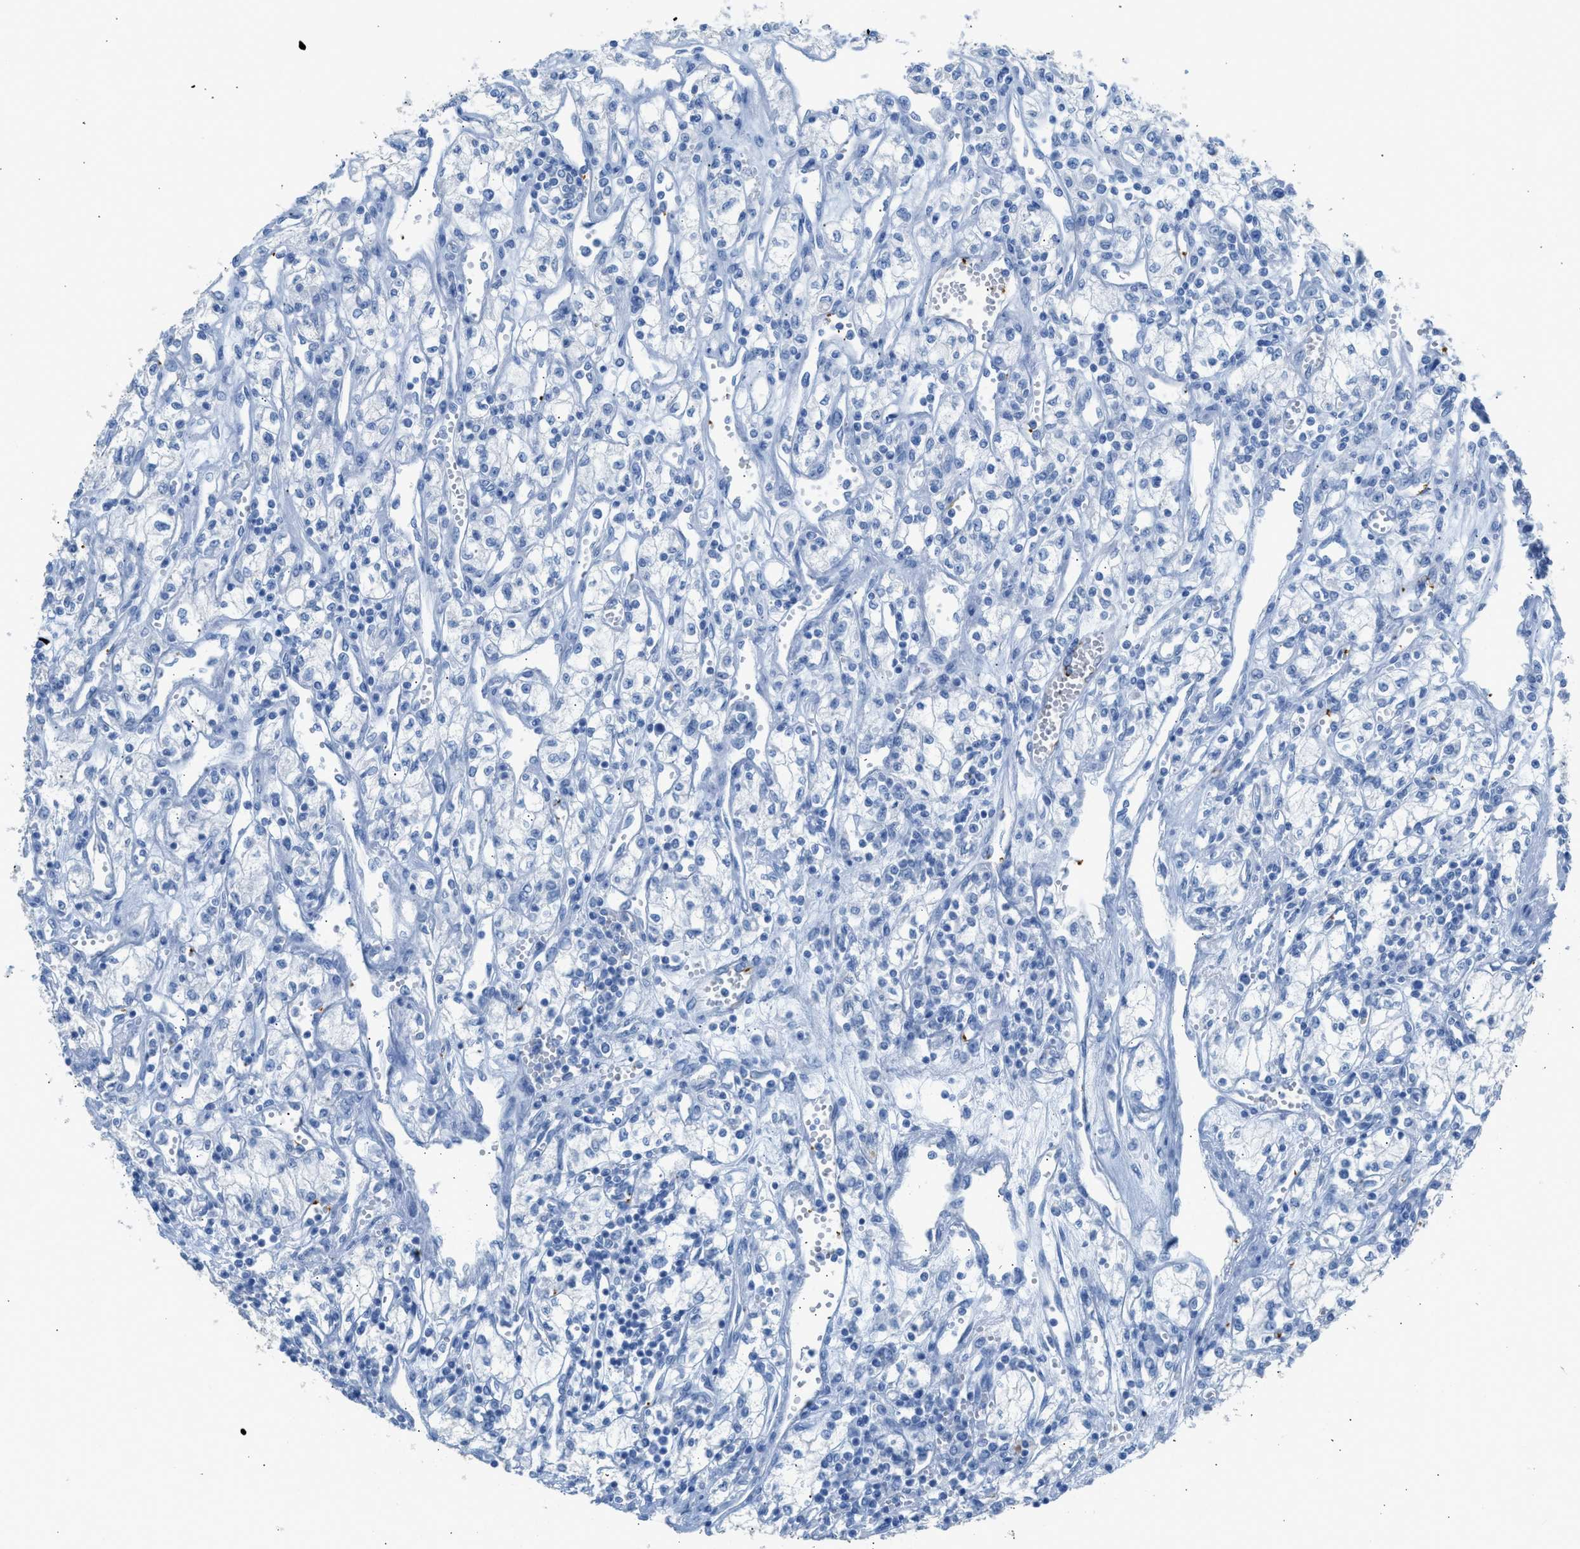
{"staining": {"intensity": "negative", "quantity": "none", "location": "none"}, "tissue": "renal cancer", "cell_type": "Tumor cells", "image_type": "cancer", "snomed": [{"axis": "morphology", "description": "Adenocarcinoma, NOS"}, {"axis": "topography", "description": "Kidney"}], "caption": "High power microscopy histopathology image of an immunohistochemistry histopathology image of adenocarcinoma (renal), revealing no significant staining in tumor cells. (DAB (3,3'-diaminobenzidine) immunohistochemistry (IHC), high magnification).", "gene": "FAIM2", "patient": {"sex": "male", "age": 59}}